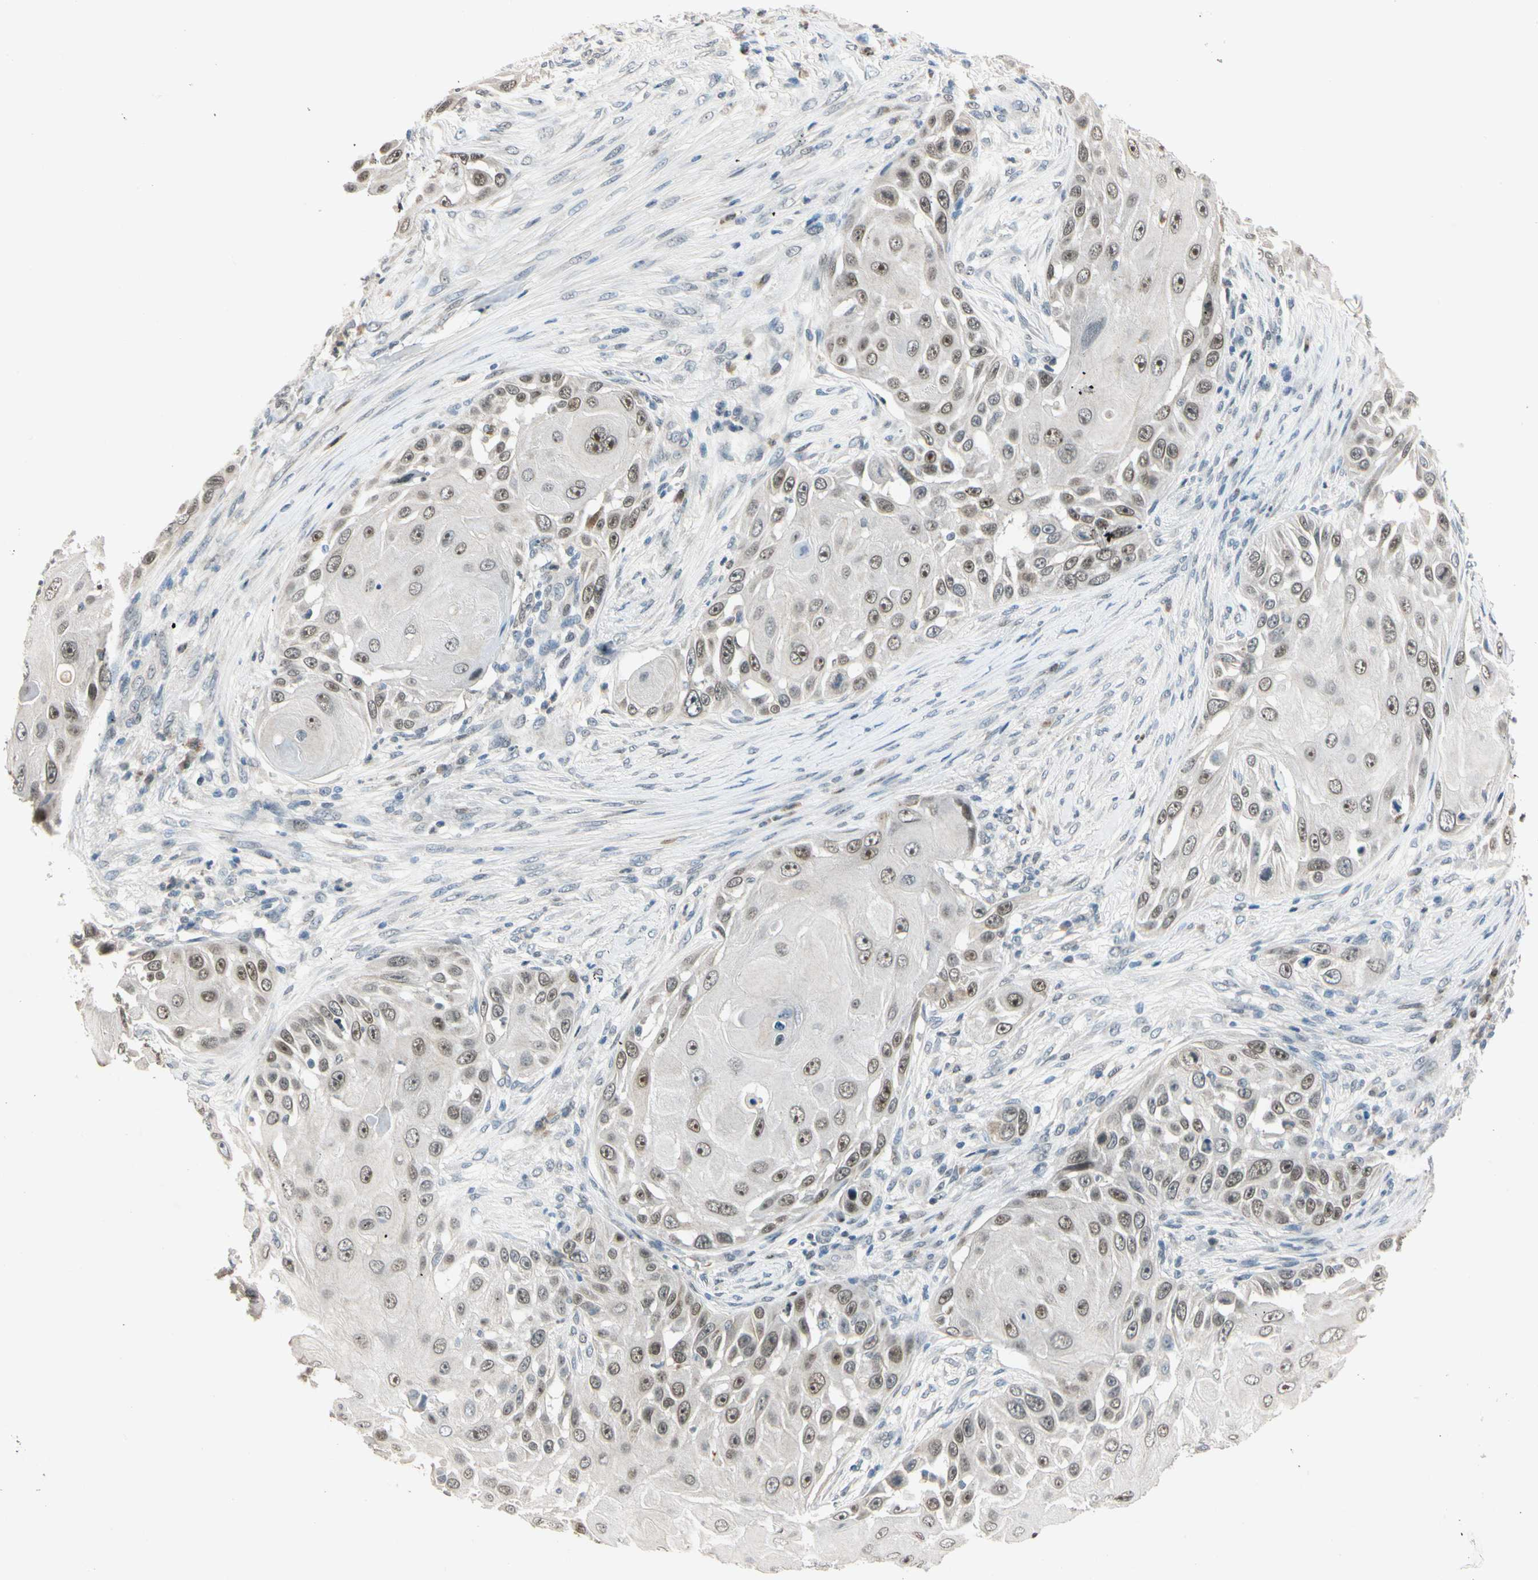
{"staining": {"intensity": "moderate", "quantity": "25%-75%", "location": "nuclear"}, "tissue": "skin cancer", "cell_type": "Tumor cells", "image_type": "cancer", "snomed": [{"axis": "morphology", "description": "Squamous cell carcinoma, NOS"}, {"axis": "topography", "description": "Skin"}], "caption": "Protein analysis of skin cancer (squamous cell carcinoma) tissue reveals moderate nuclear staining in approximately 25%-75% of tumor cells. The staining was performed using DAB, with brown indicating positive protein expression. Nuclei are stained blue with hematoxylin.", "gene": "RIOX2", "patient": {"sex": "female", "age": 44}}